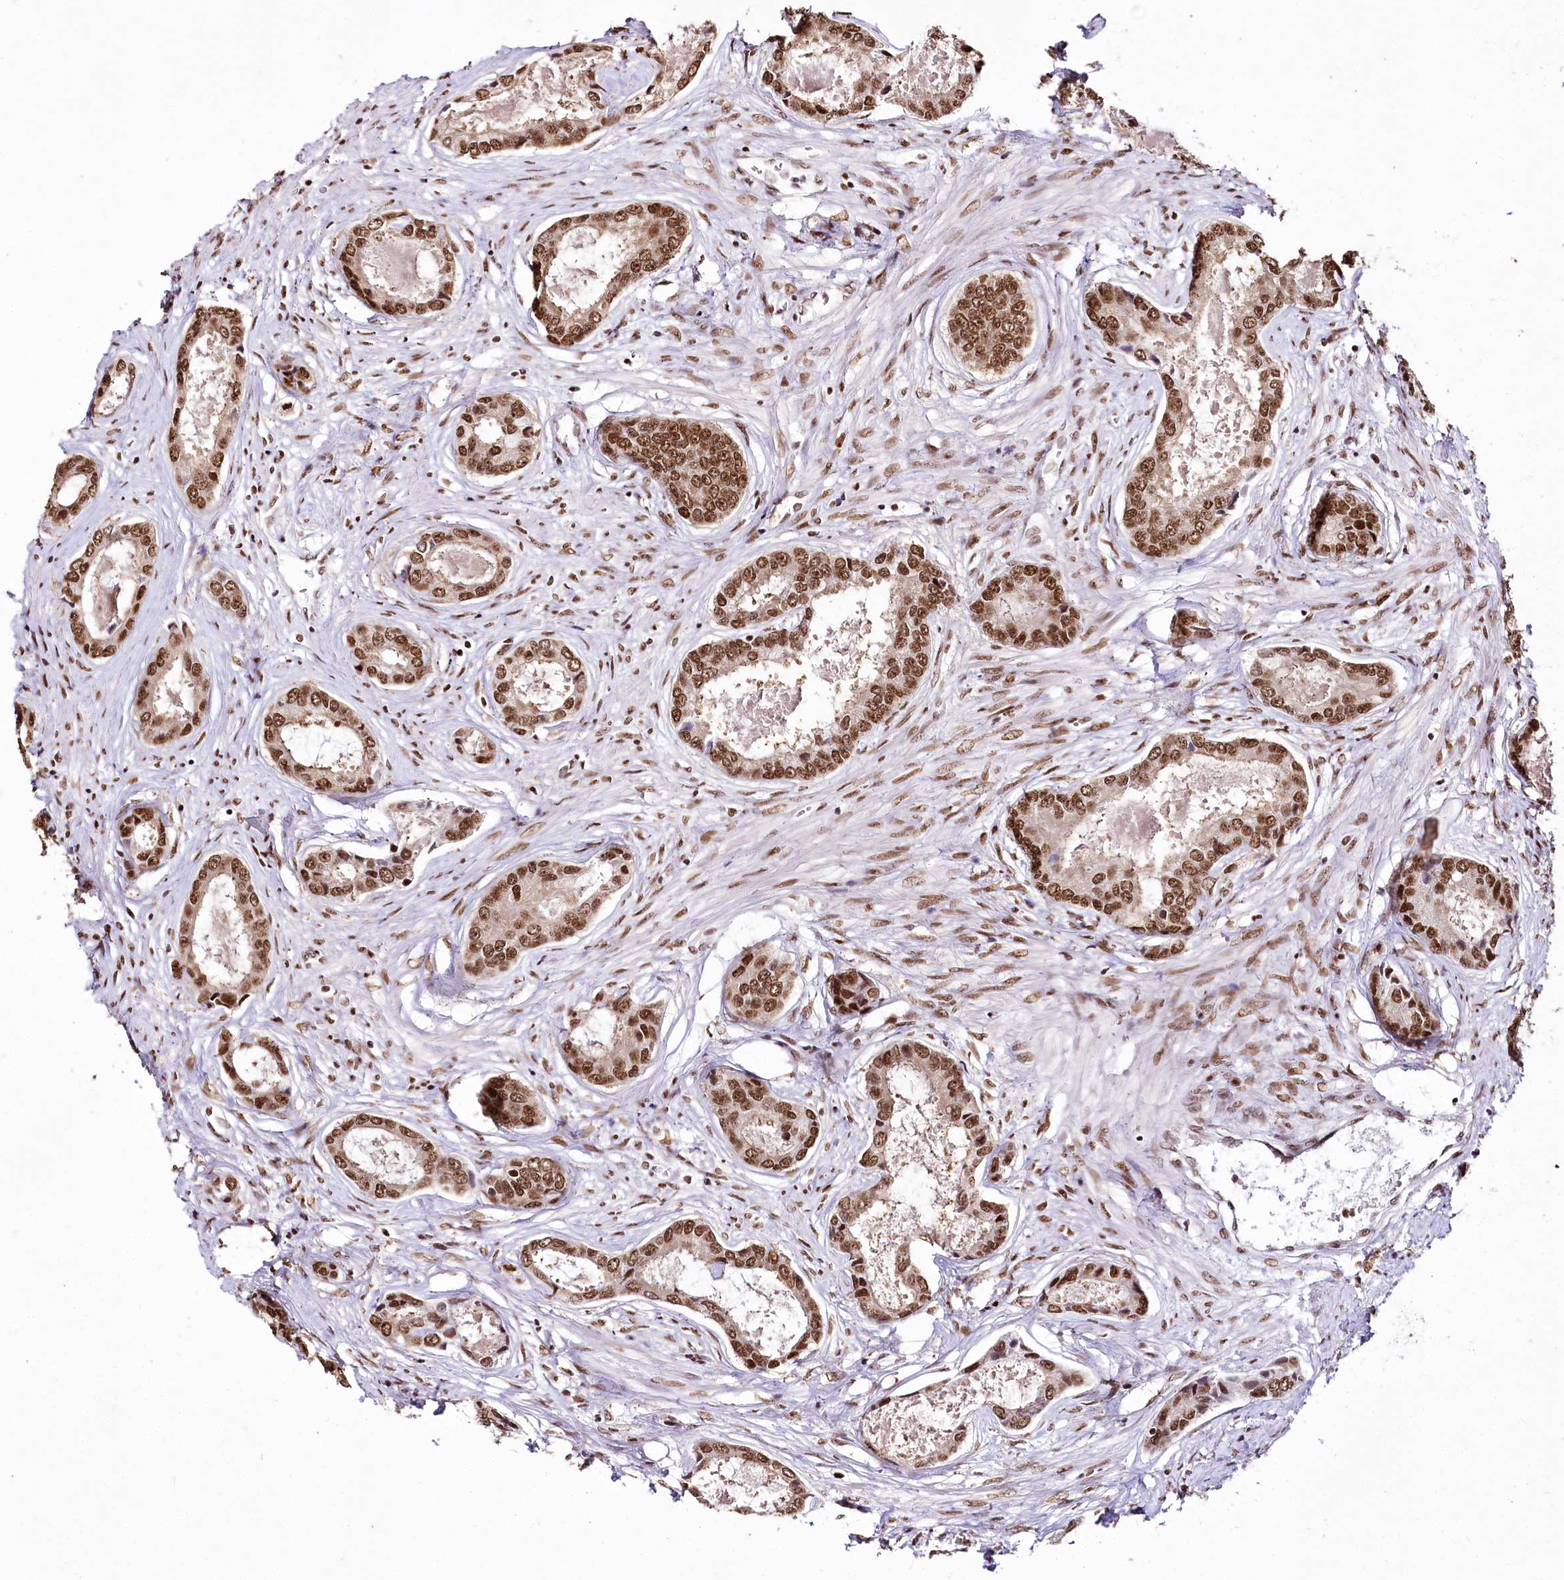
{"staining": {"intensity": "strong", "quantity": ">75%", "location": "nuclear"}, "tissue": "prostate cancer", "cell_type": "Tumor cells", "image_type": "cancer", "snomed": [{"axis": "morphology", "description": "Adenocarcinoma, Low grade"}, {"axis": "topography", "description": "Prostate"}], "caption": "Protein staining shows strong nuclear staining in about >75% of tumor cells in prostate cancer (adenocarcinoma (low-grade)).", "gene": "SMARCE1", "patient": {"sex": "male", "age": 68}}